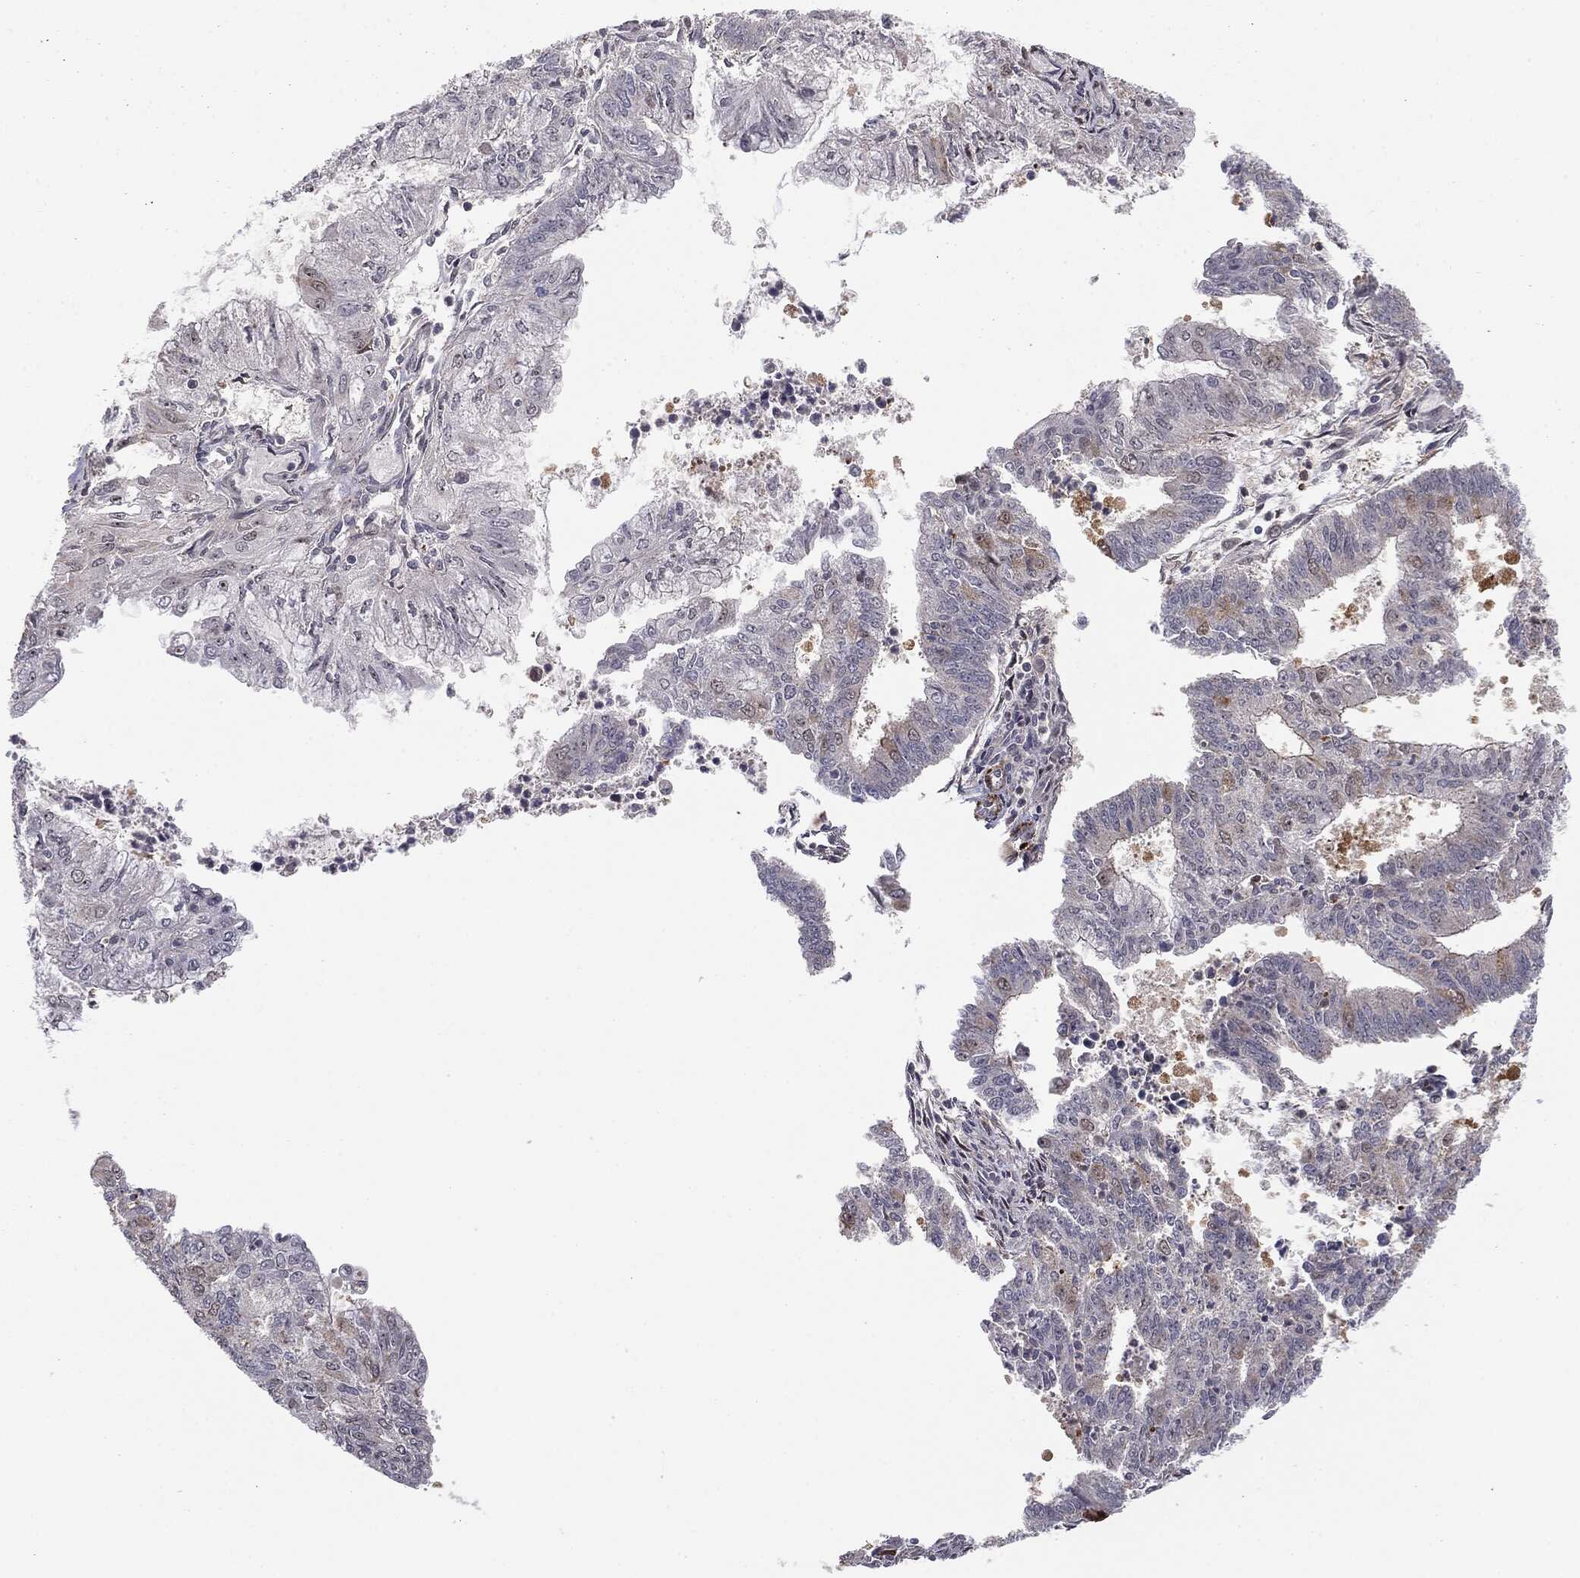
{"staining": {"intensity": "weak", "quantity": "<25%", "location": "cytoplasmic/membranous"}, "tissue": "endometrial cancer", "cell_type": "Tumor cells", "image_type": "cancer", "snomed": [{"axis": "morphology", "description": "Adenocarcinoma, NOS"}, {"axis": "topography", "description": "Endometrium"}], "caption": "The histopathology image shows no staining of tumor cells in endometrial adenocarcinoma.", "gene": "PTEN", "patient": {"sex": "female", "age": 61}}